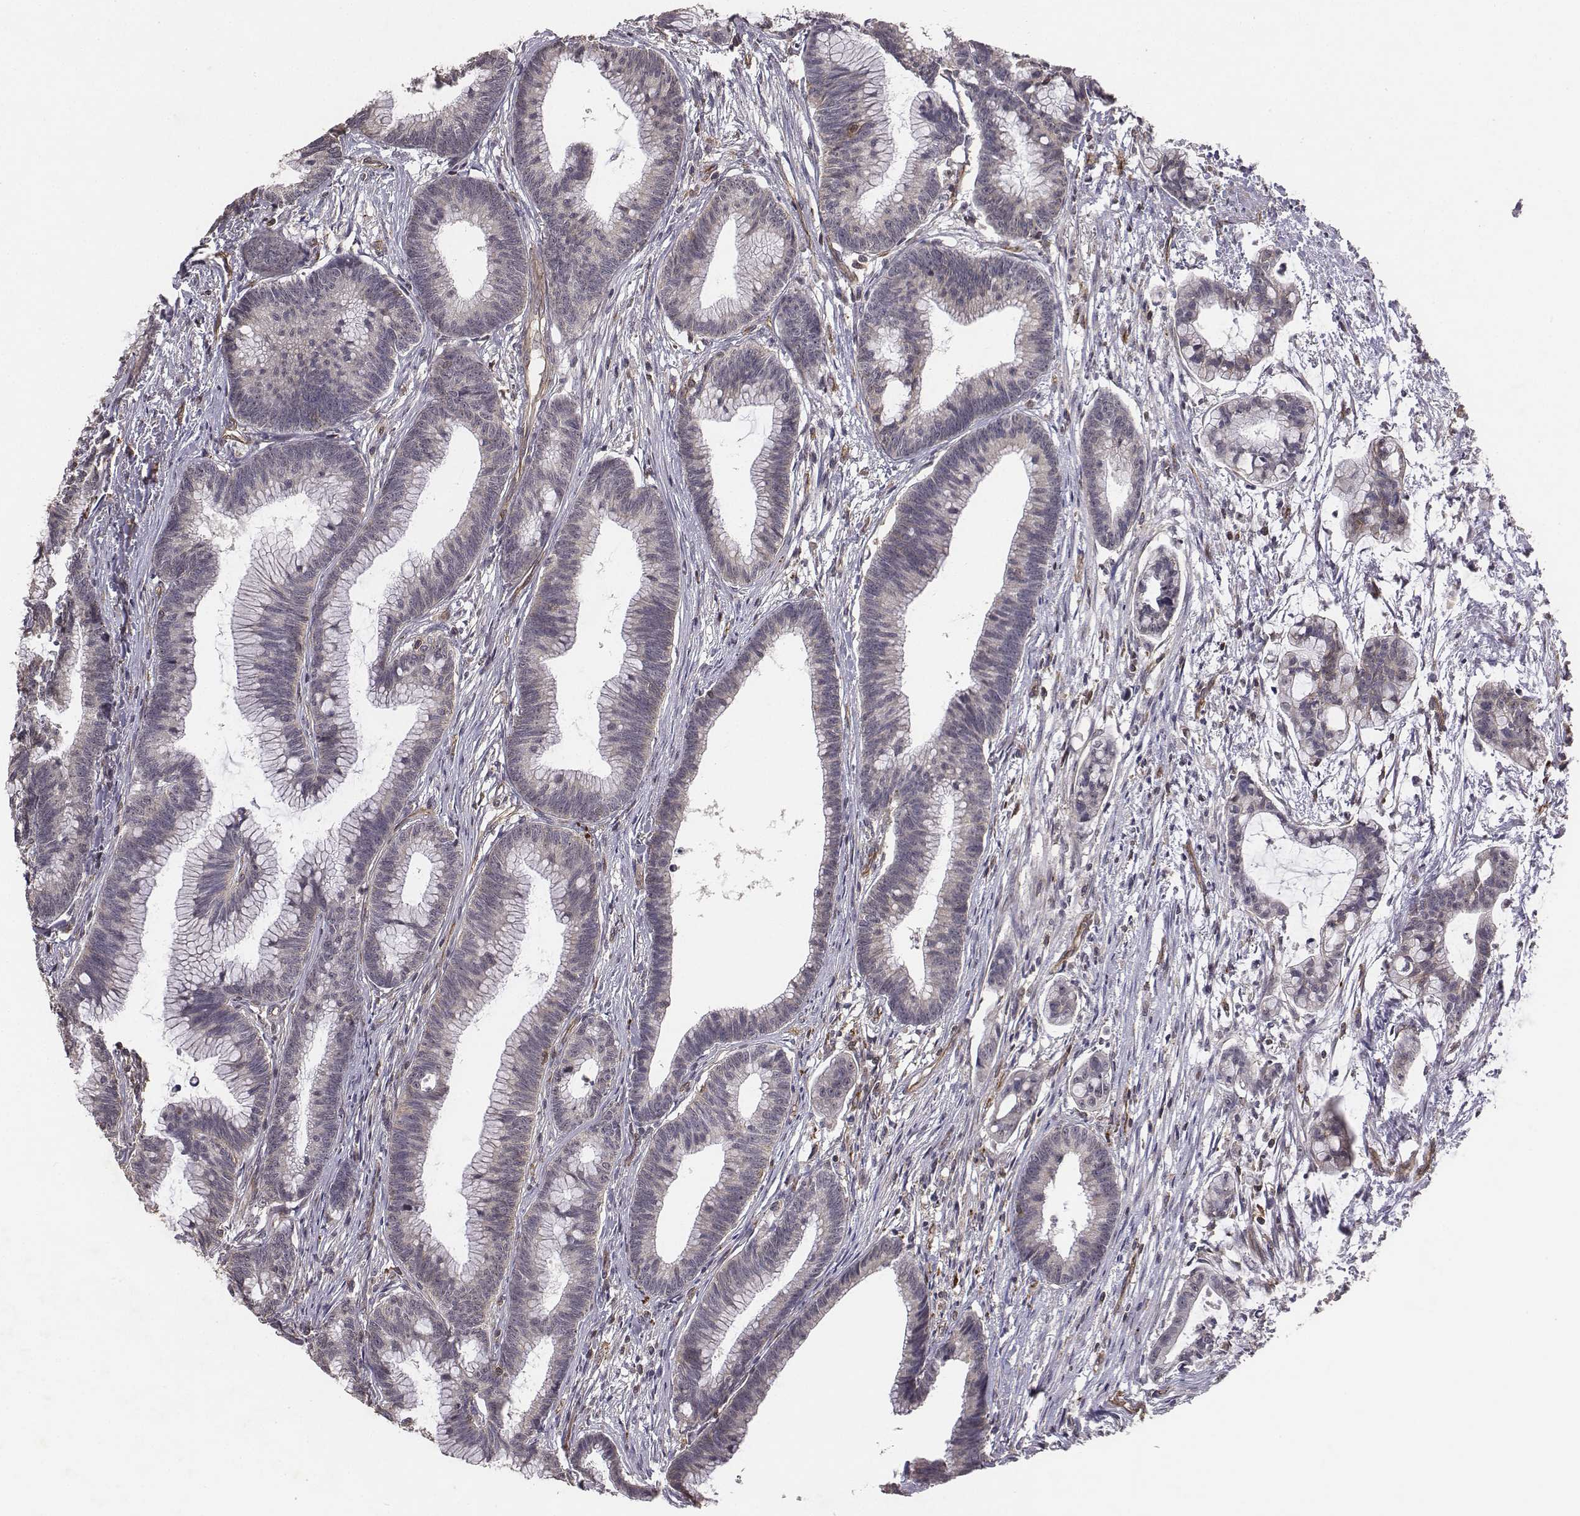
{"staining": {"intensity": "negative", "quantity": "none", "location": "none"}, "tissue": "colorectal cancer", "cell_type": "Tumor cells", "image_type": "cancer", "snomed": [{"axis": "morphology", "description": "Adenocarcinoma, NOS"}, {"axis": "topography", "description": "Colon"}], "caption": "Human colorectal cancer (adenocarcinoma) stained for a protein using IHC reveals no expression in tumor cells.", "gene": "PTPRG", "patient": {"sex": "female", "age": 78}}